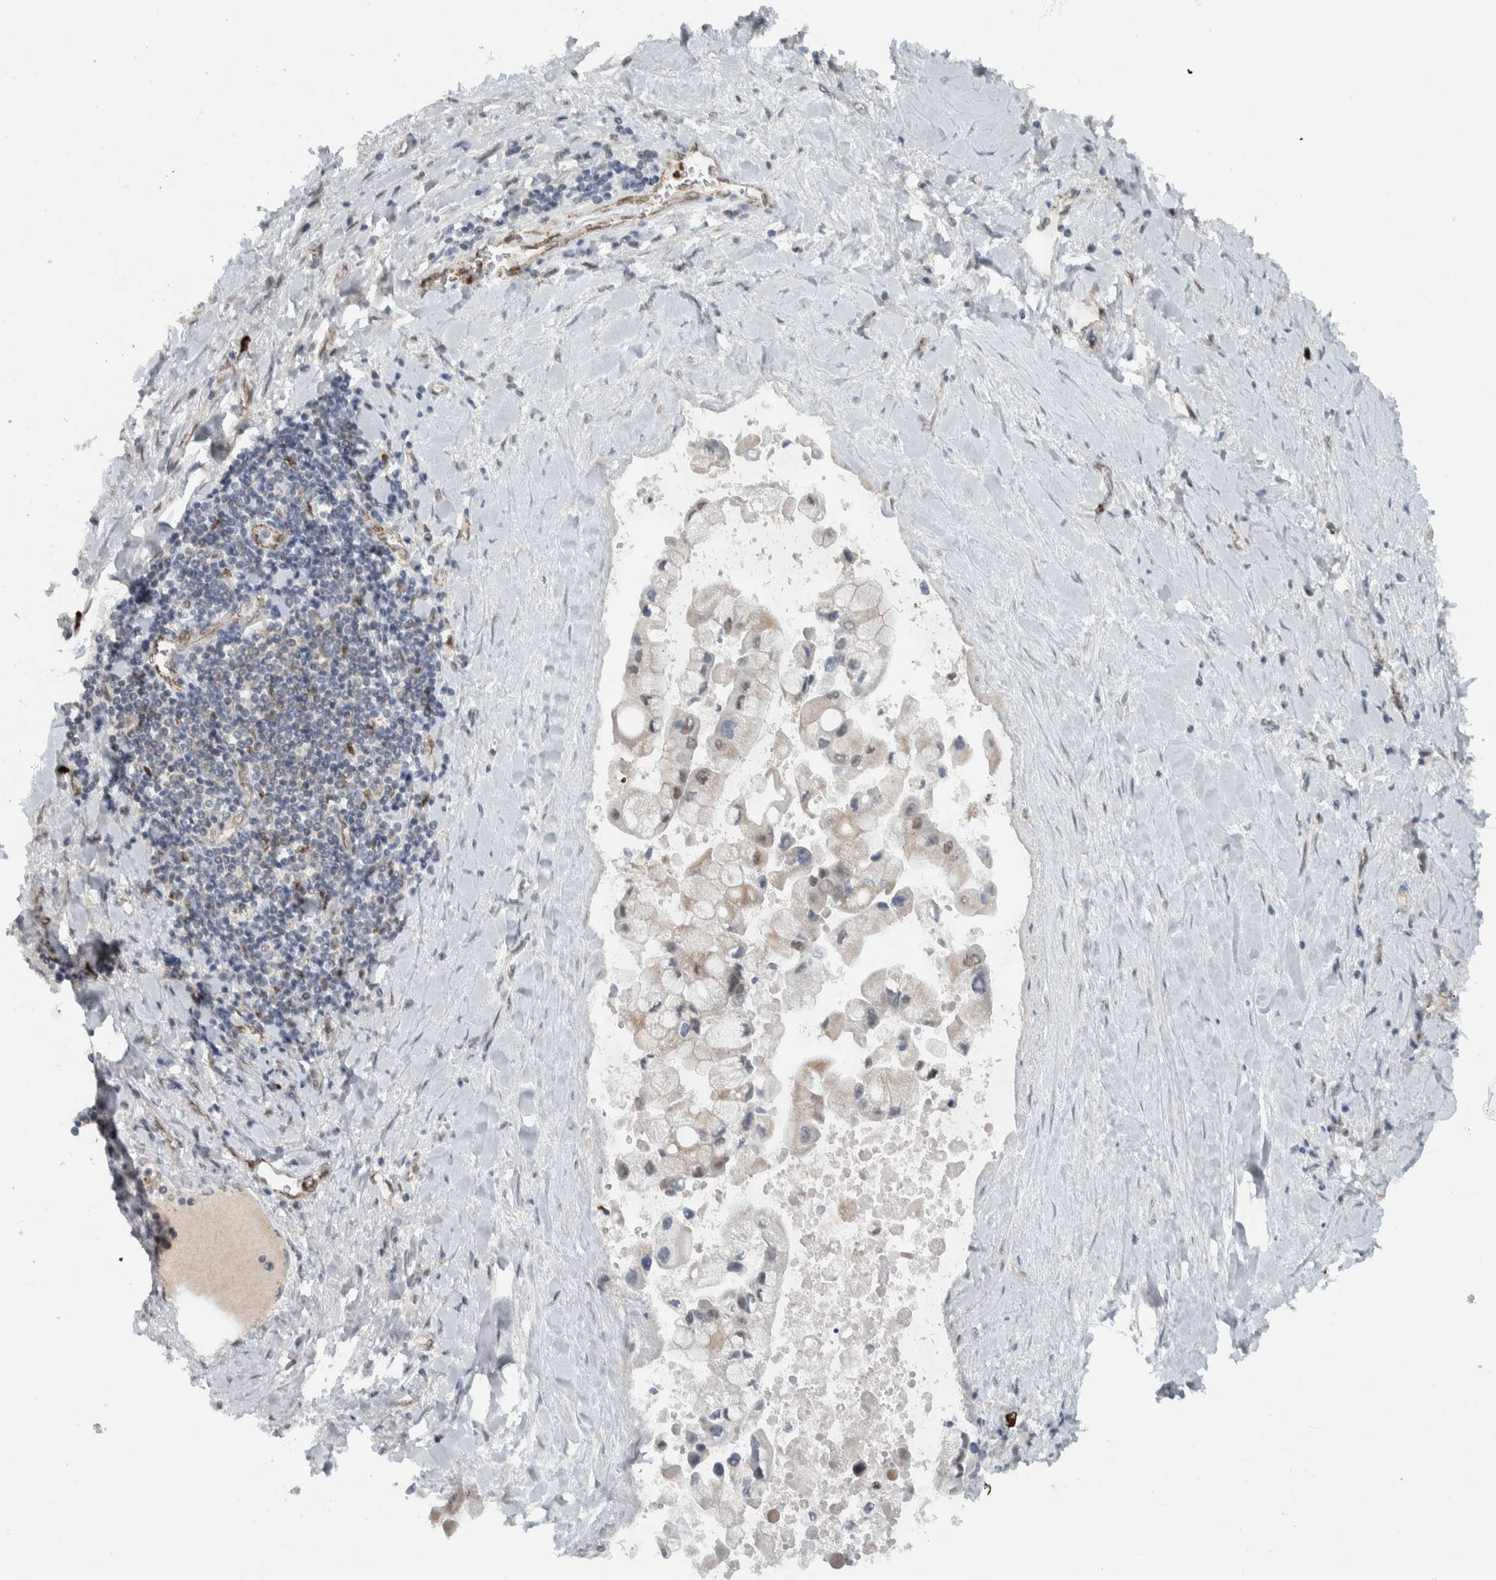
{"staining": {"intensity": "weak", "quantity": "<25%", "location": "nuclear"}, "tissue": "liver cancer", "cell_type": "Tumor cells", "image_type": "cancer", "snomed": [{"axis": "morphology", "description": "Cholangiocarcinoma"}, {"axis": "topography", "description": "Liver"}], "caption": "Cholangiocarcinoma (liver) was stained to show a protein in brown. There is no significant positivity in tumor cells. (Brightfield microscopy of DAB immunohistochemistry at high magnification).", "gene": "ADPRM", "patient": {"sex": "male", "age": 50}}